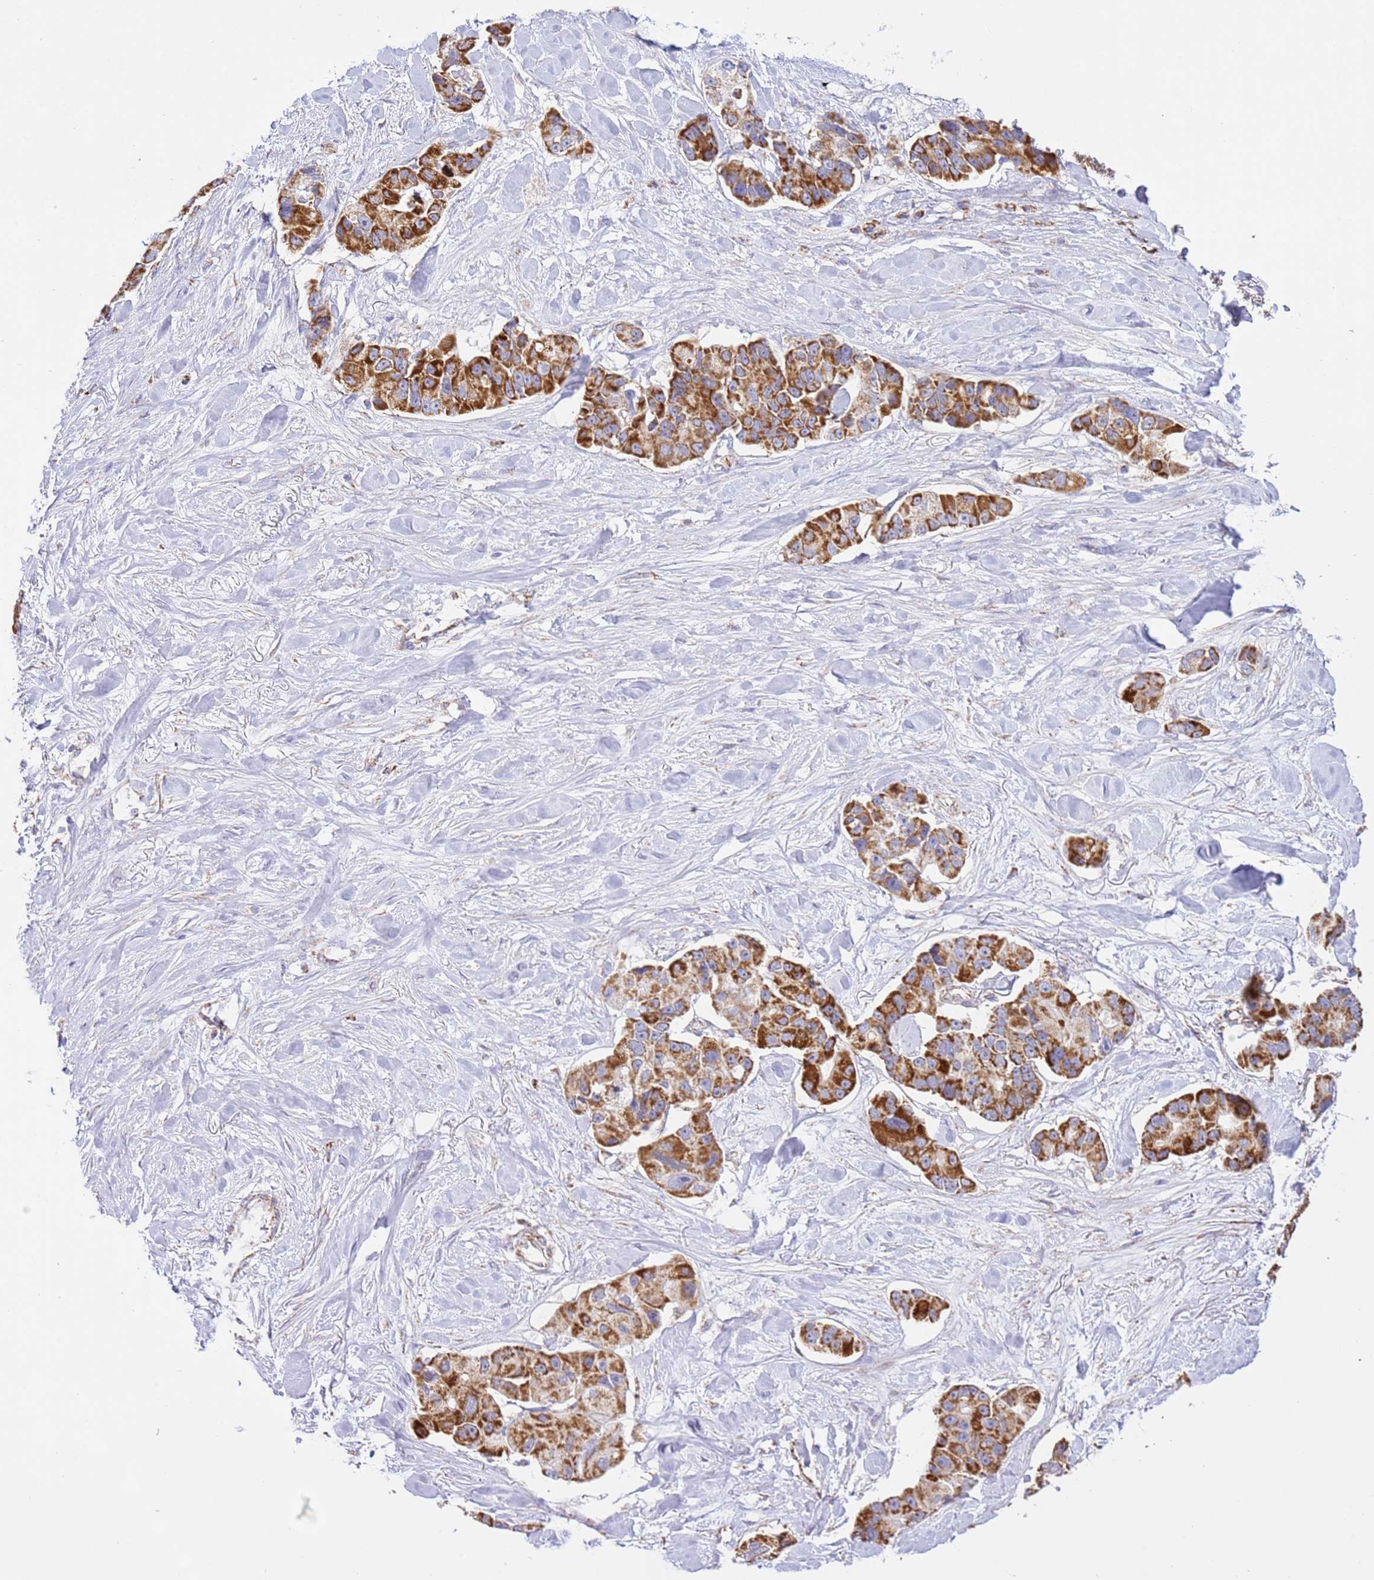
{"staining": {"intensity": "strong", "quantity": ">75%", "location": "cytoplasmic/membranous"}, "tissue": "lung cancer", "cell_type": "Tumor cells", "image_type": "cancer", "snomed": [{"axis": "morphology", "description": "Adenocarcinoma, NOS"}, {"axis": "topography", "description": "Lung"}], "caption": "A photomicrograph of human adenocarcinoma (lung) stained for a protein exhibits strong cytoplasmic/membranous brown staining in tumor cells.", "gene": "ZBTB39", "patient": {"sex": "female", "age": 54}}